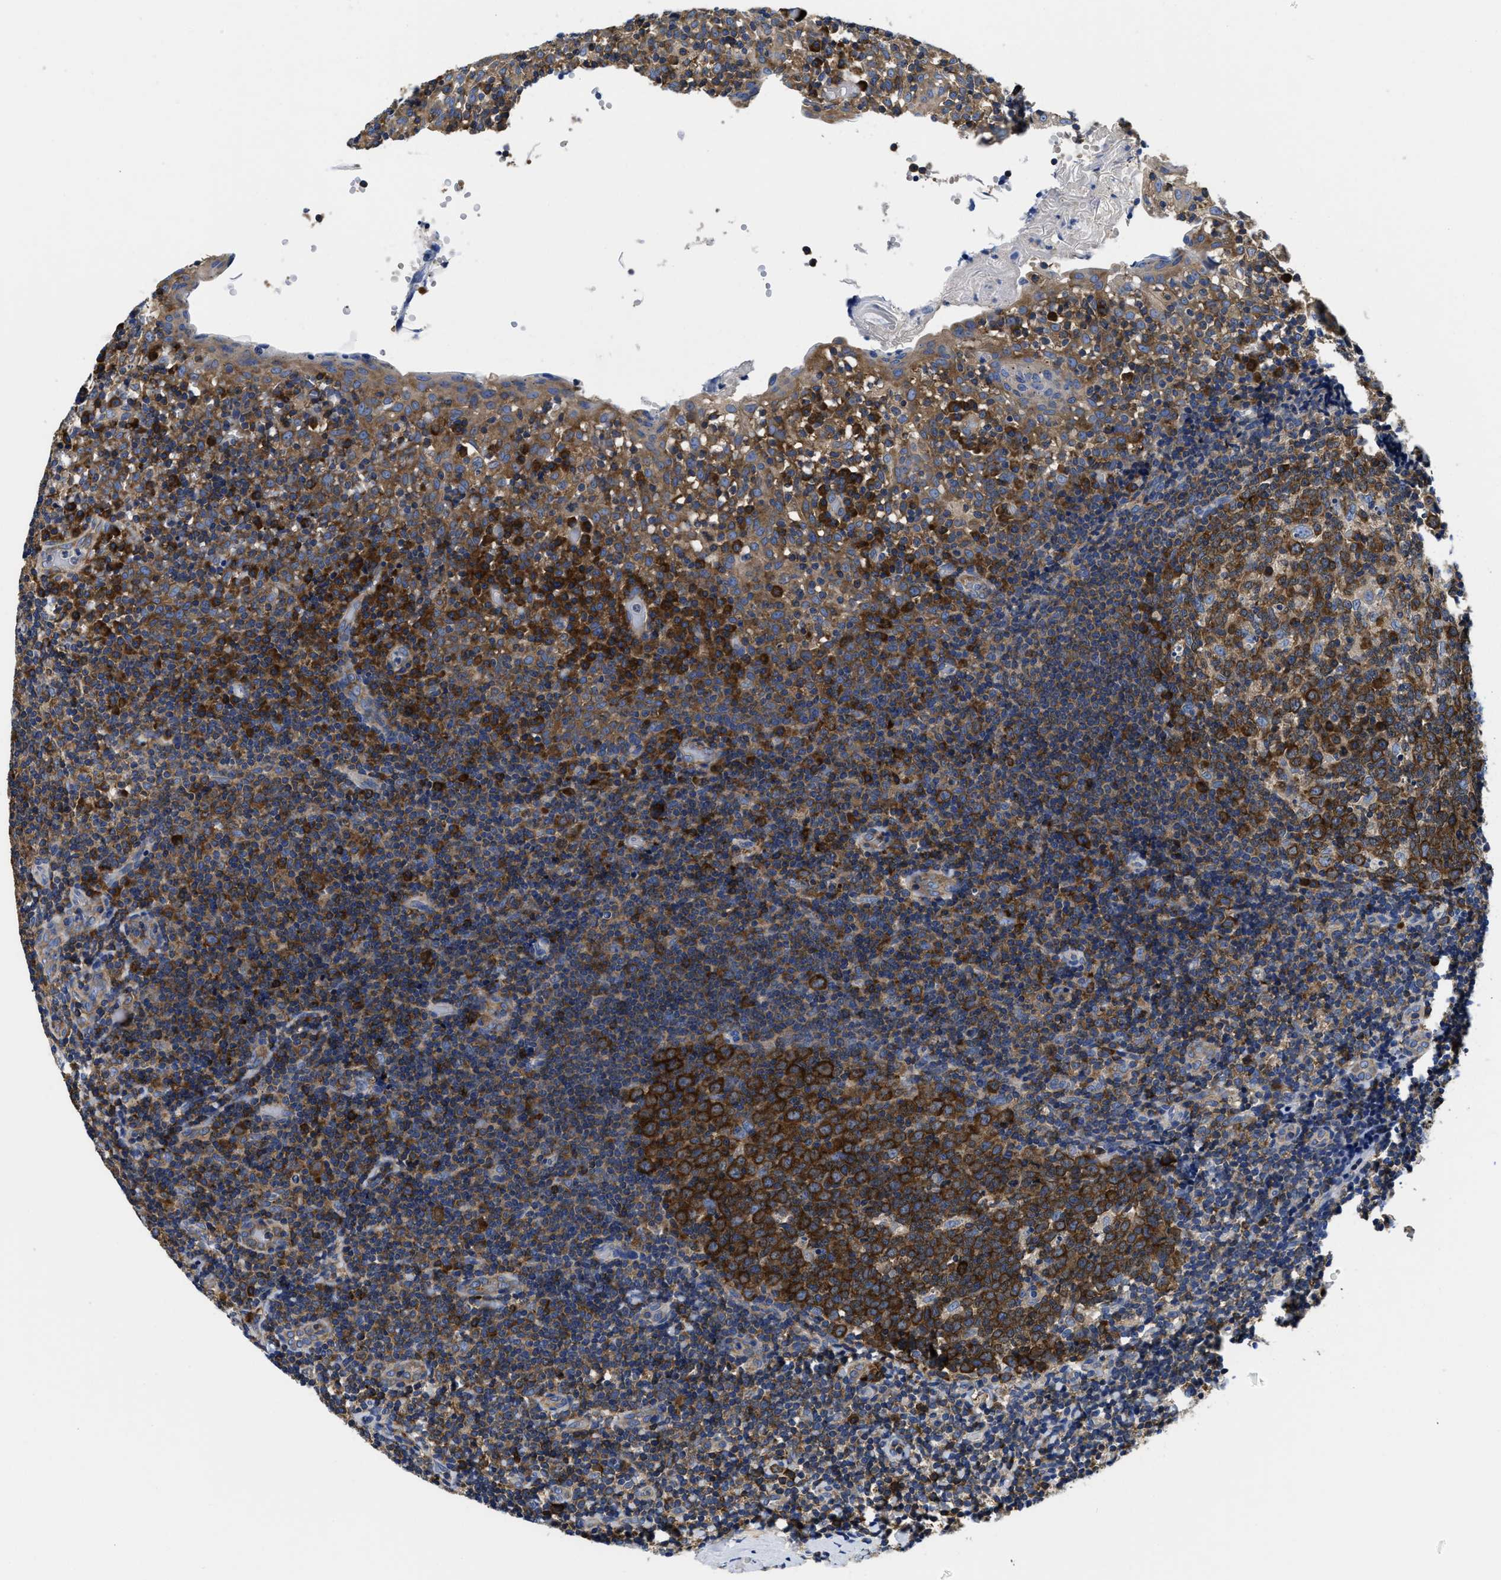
{"staining": {"intensity": "strong", "quantity": ">75%", "location": "cytoplasmic/membranous"}, "tissue": "tonsil", "cell_type": "Germinal center cells", "image_type": "normal", "snomed": [{"axis": "morphology", "description": "Normal tissue, NOS"}, {"axis": "topography", "description": "Tonsil"}], "caption": "A high-resolution photomicrograph shows immunohistochemistry (IHC) staining of unremarkable tonsil, which demonstrates strong cytoplasmic/membranous staining in approximately >75% of germinal center cells. (DAB IHC with brightfield microscopy, high magnification).", "gene": "YARS1", "patient": {"sex": "female", "age": 19}}